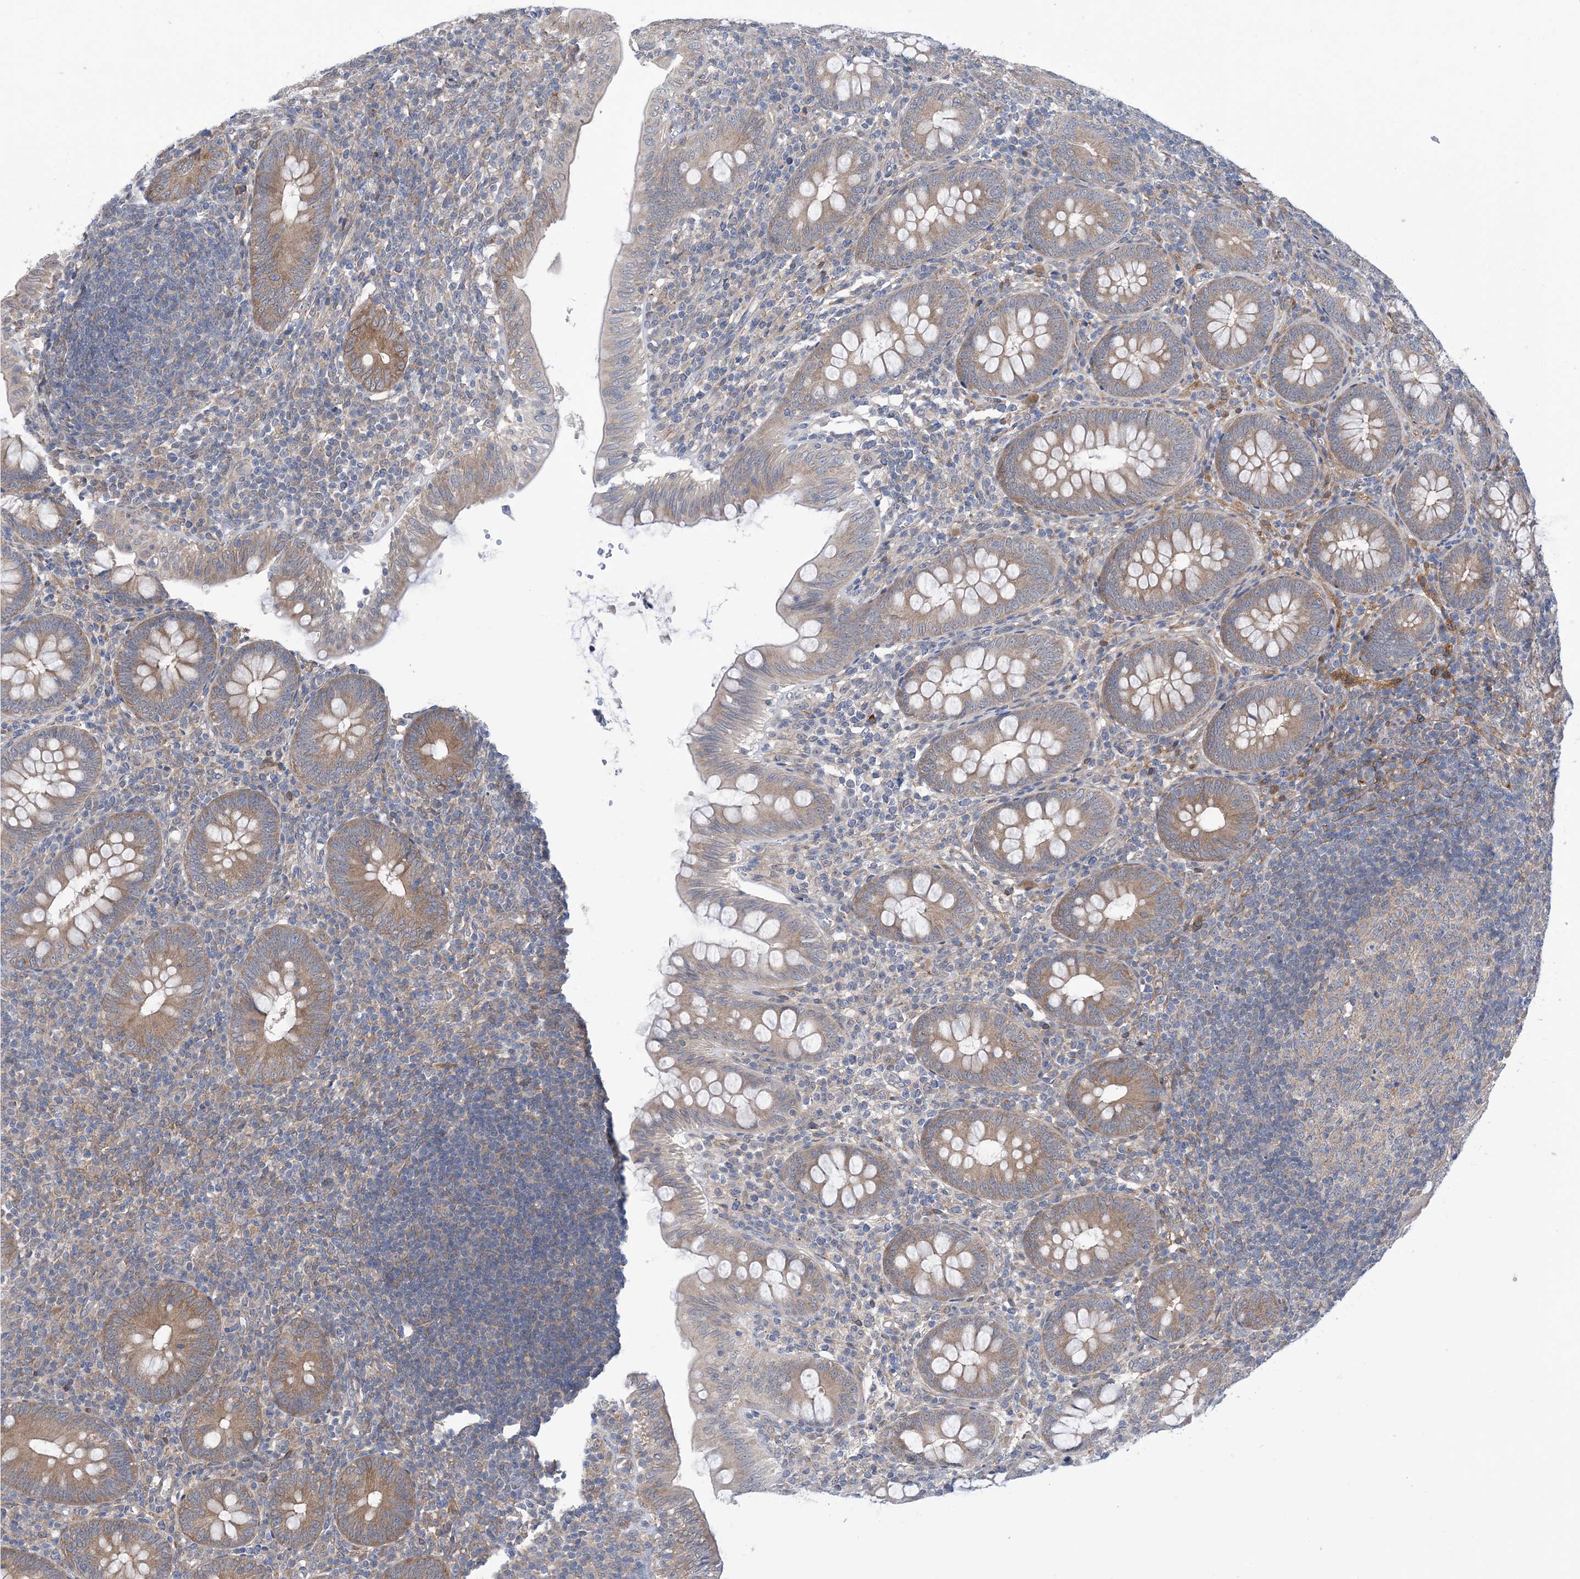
{"staining": {"intensity": "moderate", "quantity": ">75%", "location": "cytoplasmic/membranous"}, "tissue": "appendix", "cell_type": "Glandular cells", "image_type": "normal", "snomed": [{"axis": "morphology", "description": "Normal tissue, NOS"}, {"axis": "topography", "description": "Appendix"}], "caption": "Protein expression analysis of unremarkable human appendix reveals moderate cytoplasmic/membranous positivity in about >75% of glandular cells.", "gene": "EHBP1", "patient": {"sex": "male", "age": 14}}